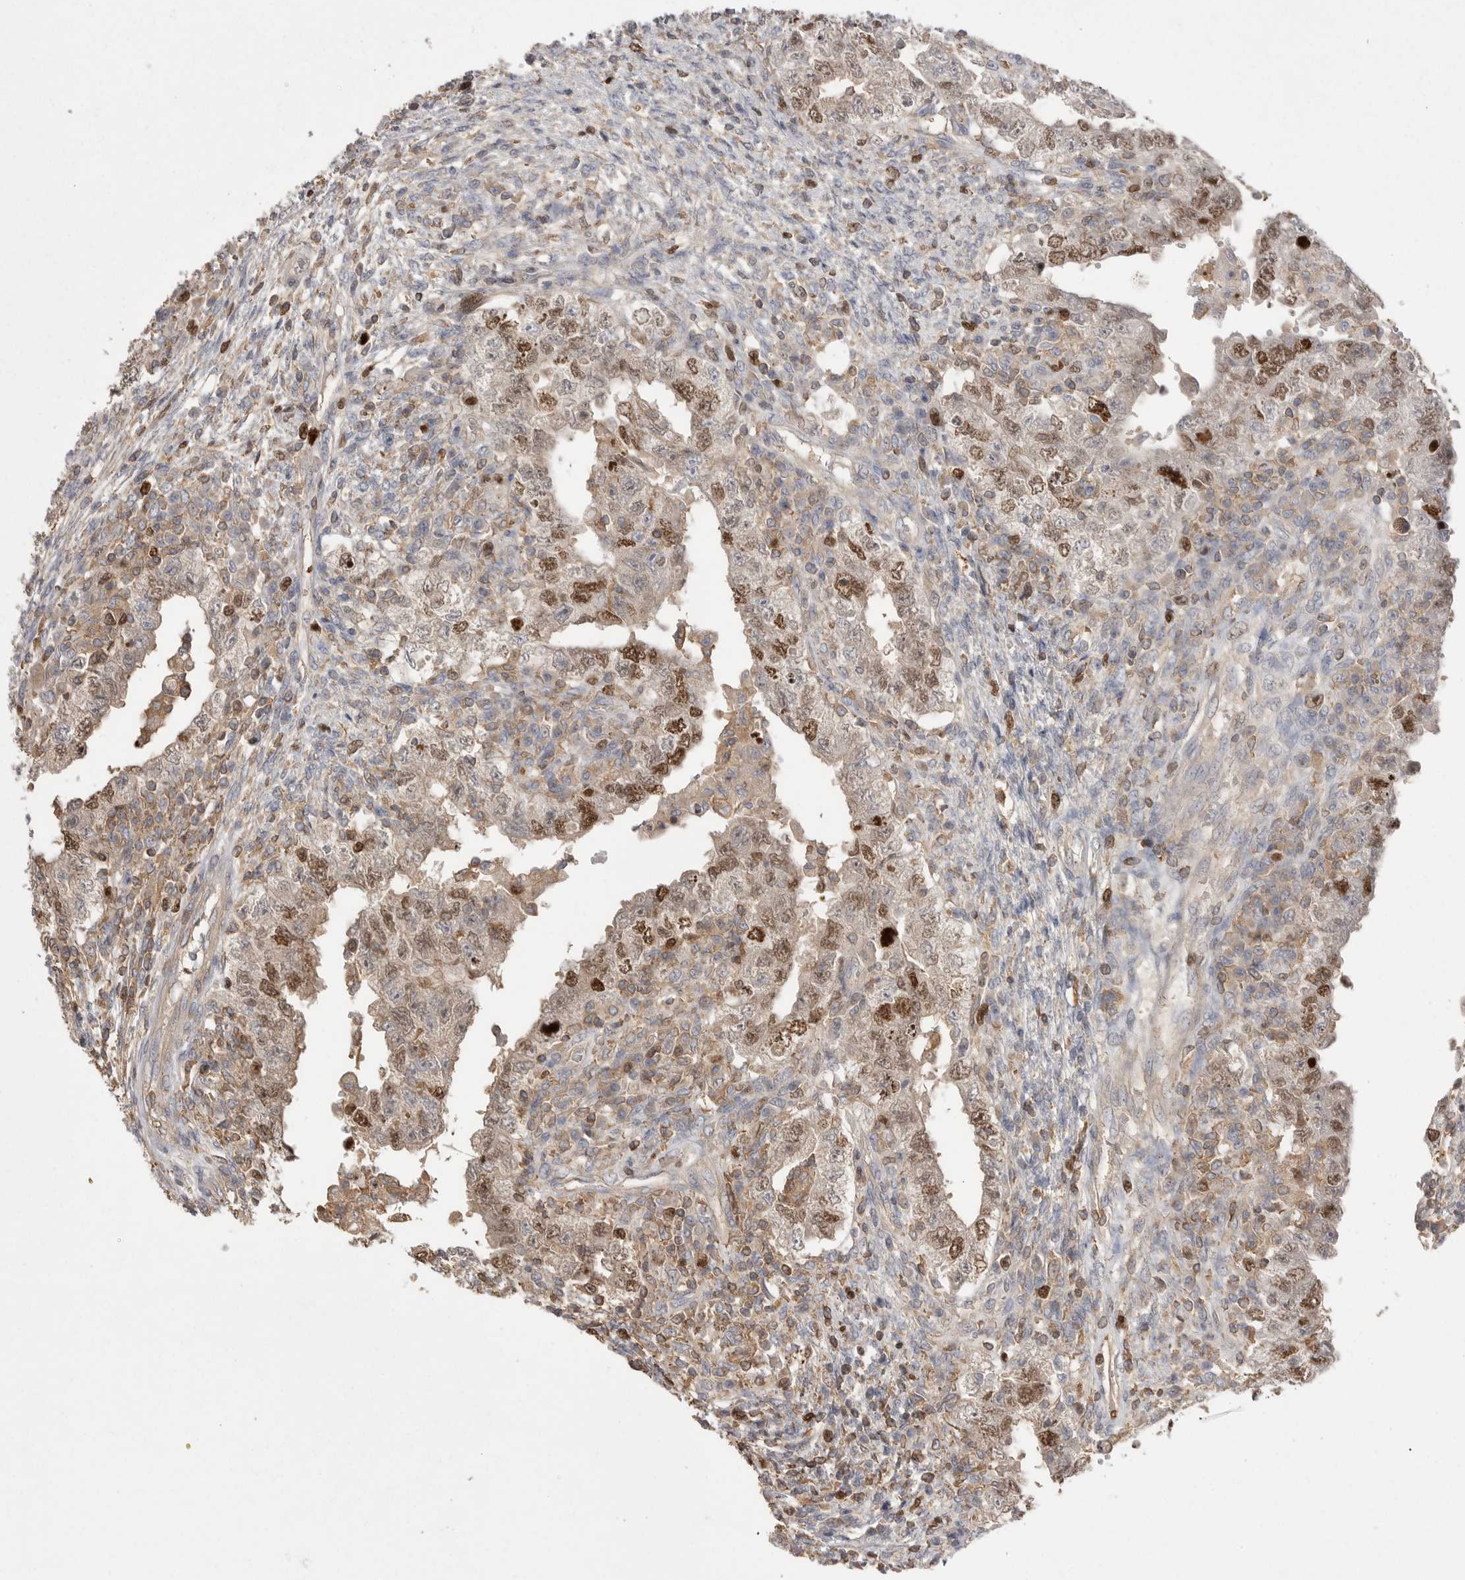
{"staining": {"intensity": "moderate", "quantity": ">75%", "location": "cytoplasmic/membranous,nuclear"}, "tissue": "testis cancer", "cell_type": "Tumor cells", "image_type": "cancer", "snomed": [{"axis": "morphology", "description": "Carcinoma, Embryonal, NOS"}, {"axis": "topography", "description": "Testis"}], "caption": "Testis cancer stained with DAB immunohistochemistry shows medium levels of moderate cytoplasmic/membranous and nuclear staining in about >75% of tumor cells.", "gene": "TOP2A", "patient": {"sex": "male", "age": 26}}